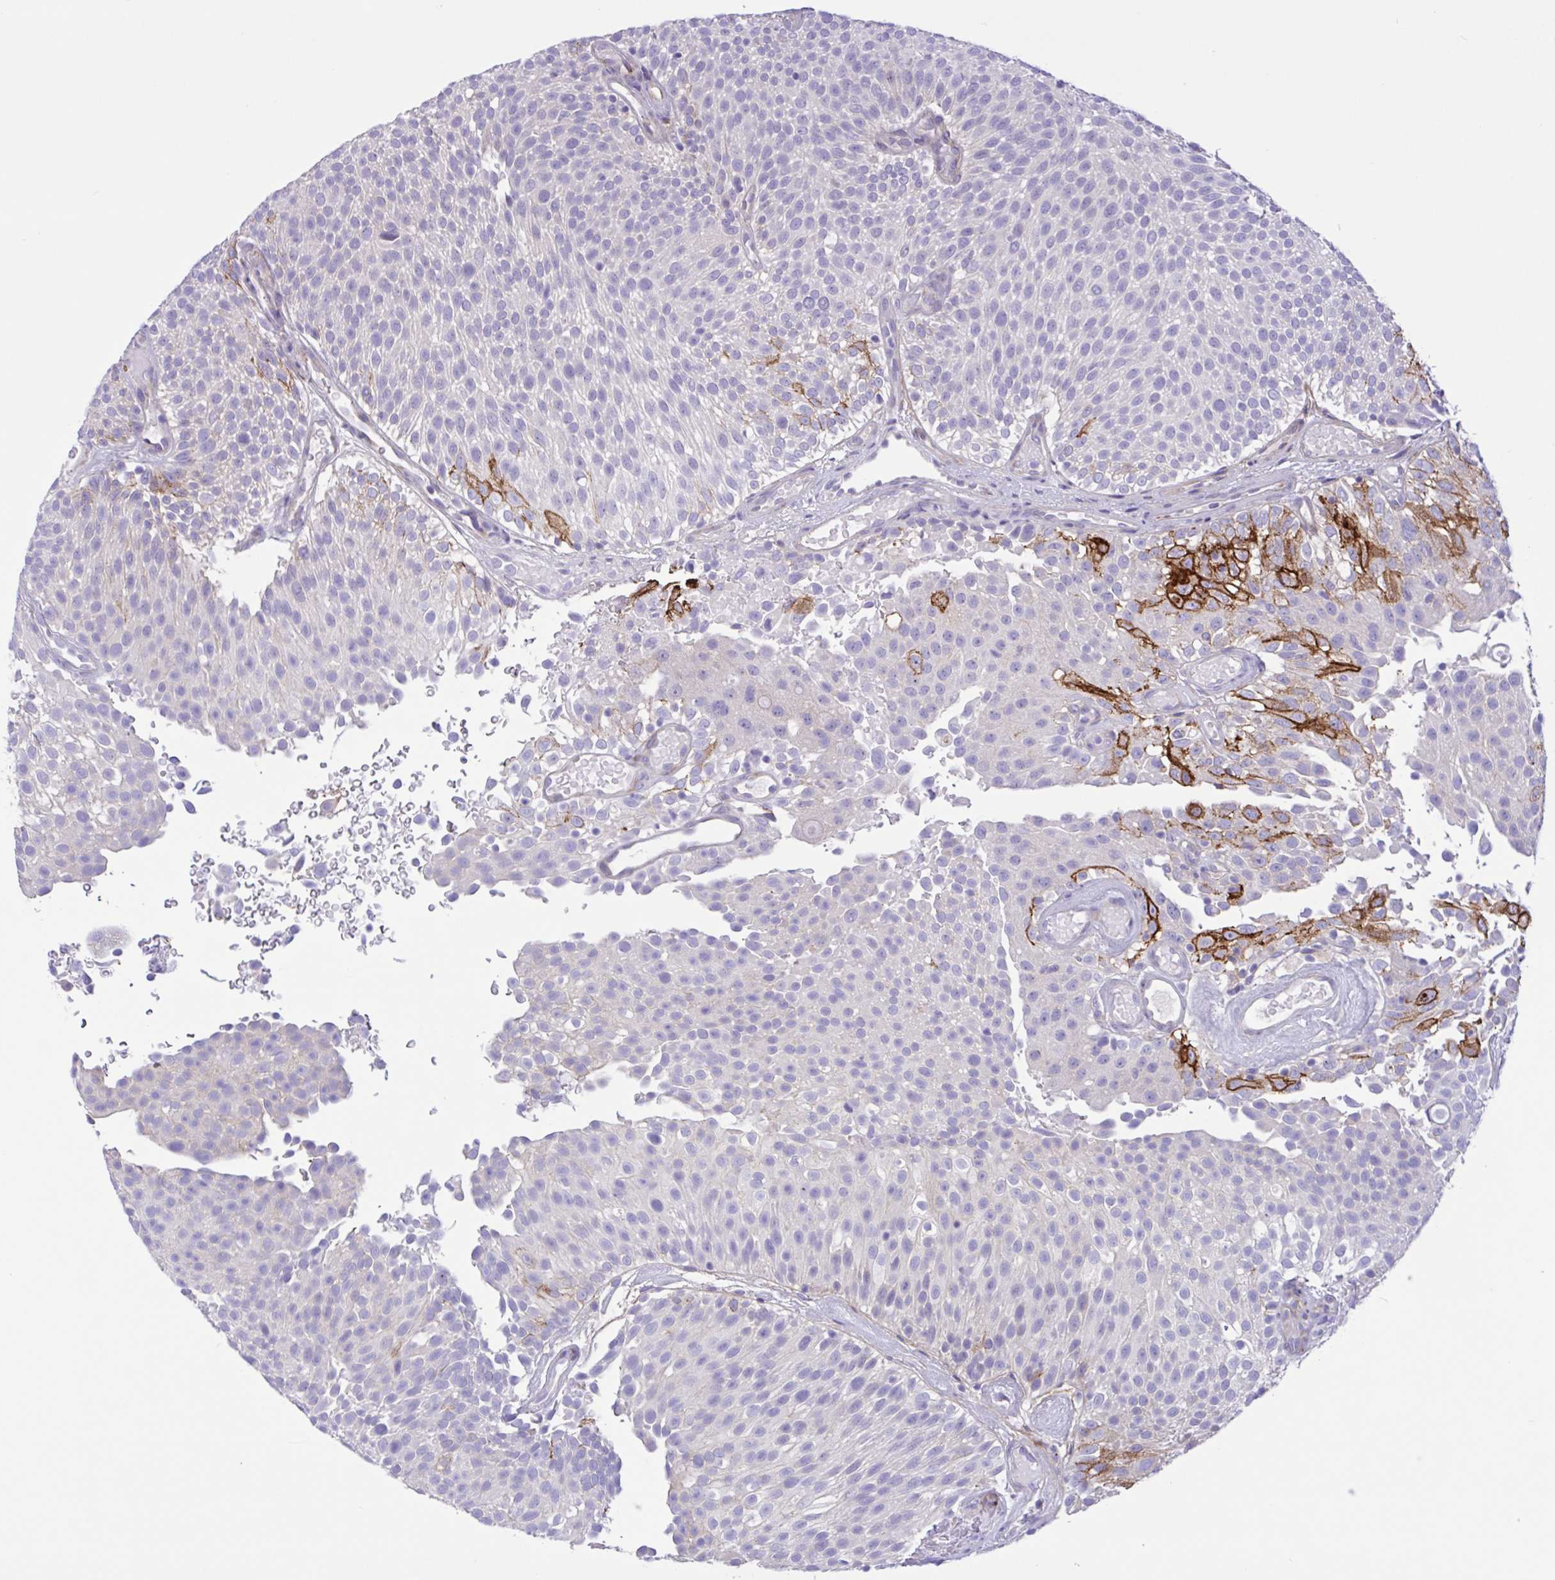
{"staining": {"intensity": "strong", "quantity": "25%-75%", "location": "cytoplasmic/membranous"}, "tissue": "urothelial cancer", "cell_type": "Tumor cells", "image_type": "cancer", "snomed": [{"axis": "morphology", "description": "Urothelial carcinoma, Low grade"}, {"axis": "topography", "description": "Urinary bladder"}], "caption": "A brown stain shows strong cytoplasmic/membranous positivity of a protein in human urothelial cancer tumor cells.", "gene": "DSC3", "patient": {"sex": "male", "age": 78}}